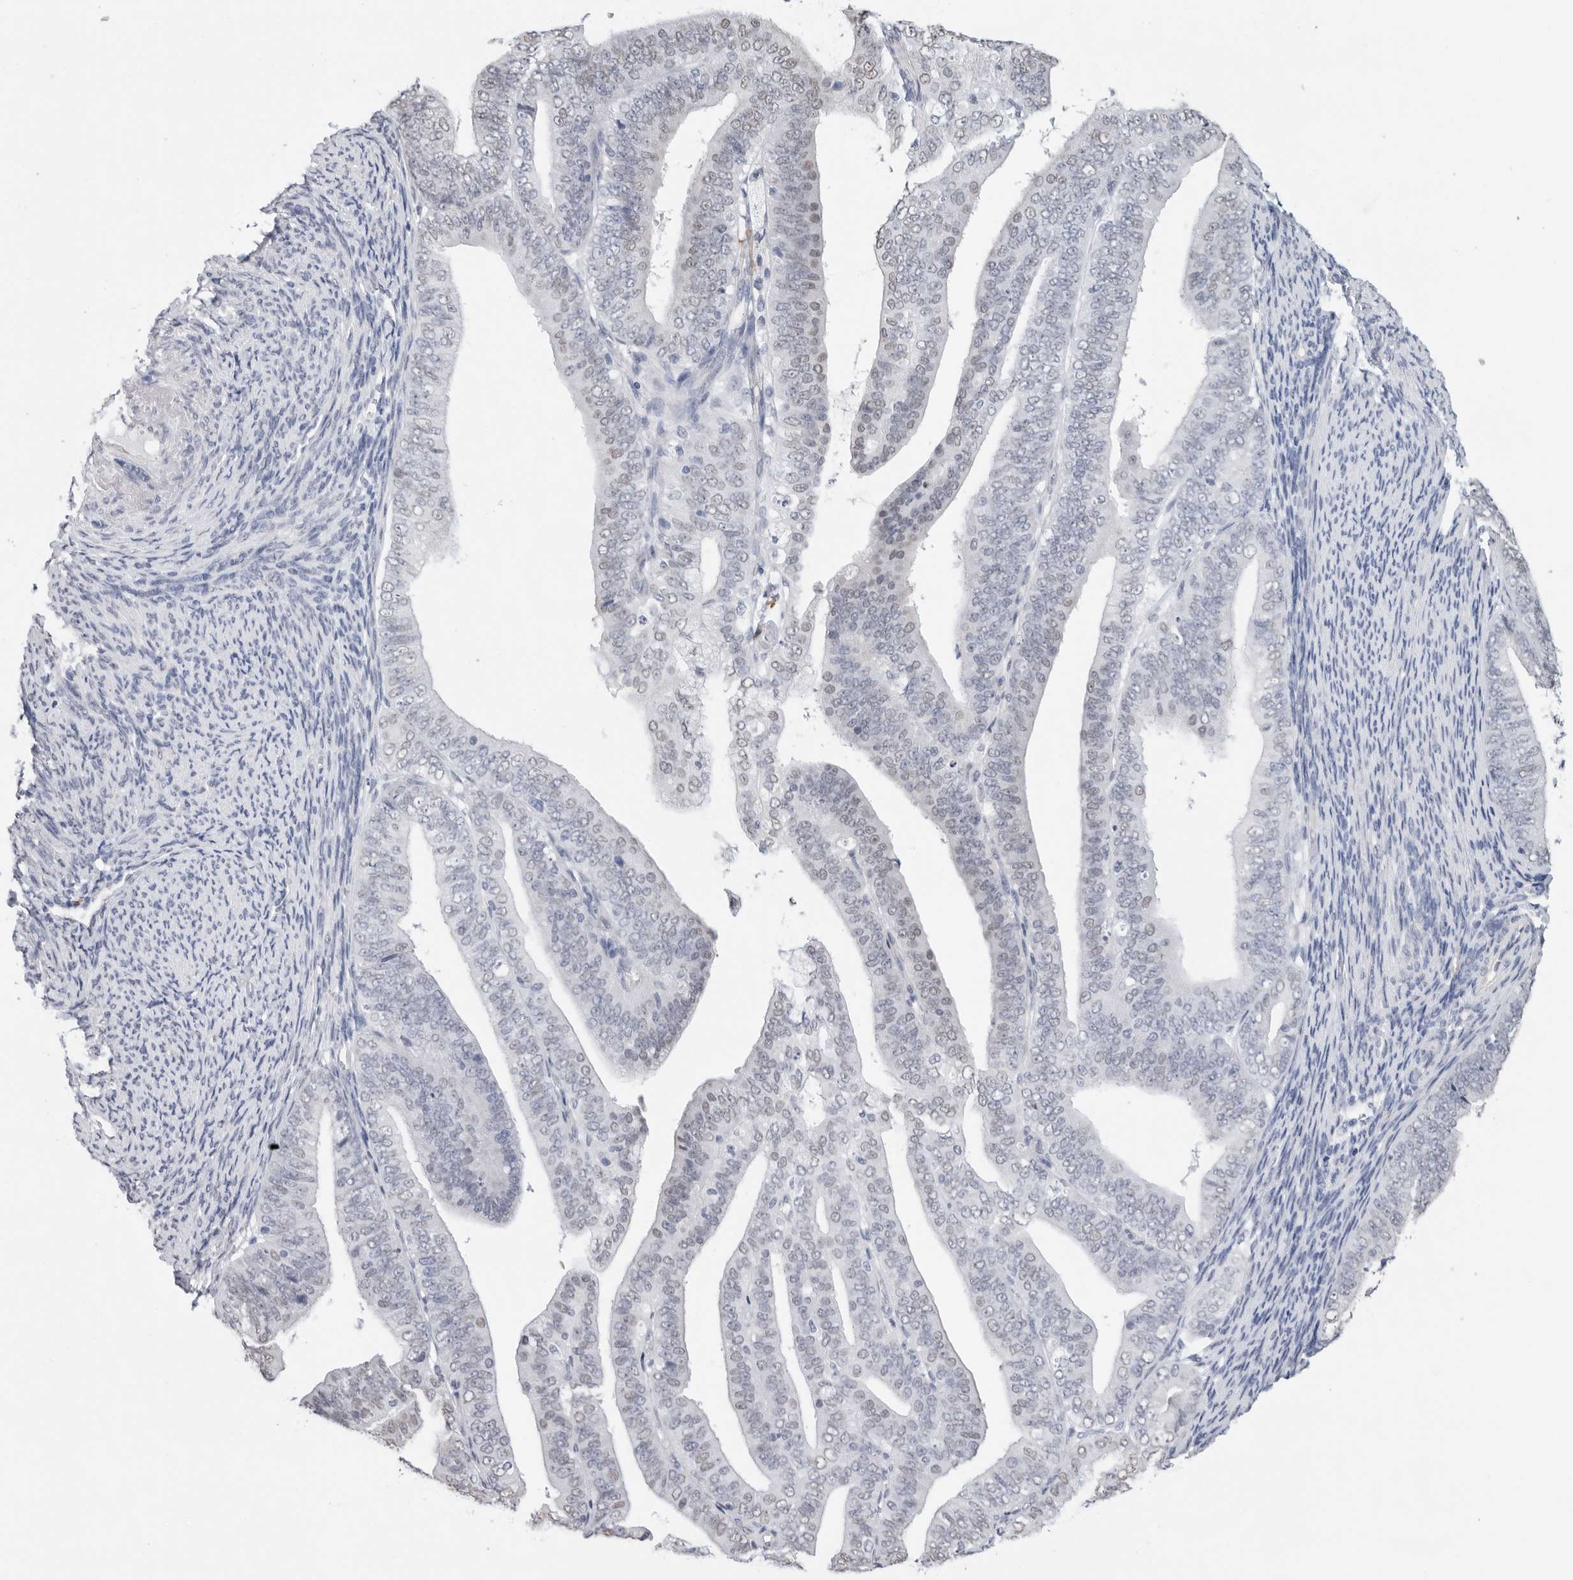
{"staining": {"intensity": "weak", "quantity": "25%-75%", "location": "nuclear"}, "tissue": "endometrial cancer", "cell_type": "Tumor cells", "image_type": "cancer", "snomed": [{"axis": "morphology", "description": "Adenocarcinoma, NOS"}, {"axis": "topography", "description": "Endometrium"}], "caption": "Protein staining of endometrial cancer tissue shows weak nuclear staining in approximately 25%-75% of tumor cells. The staining was performed using DAB (3,3'-diaminobenzidine), with brown indicating positive protein expression. Nuclei are stained blue with hematoxylin.", "gene": "ARHGEF10", "patient": {"sex": "female", "age": 63}}